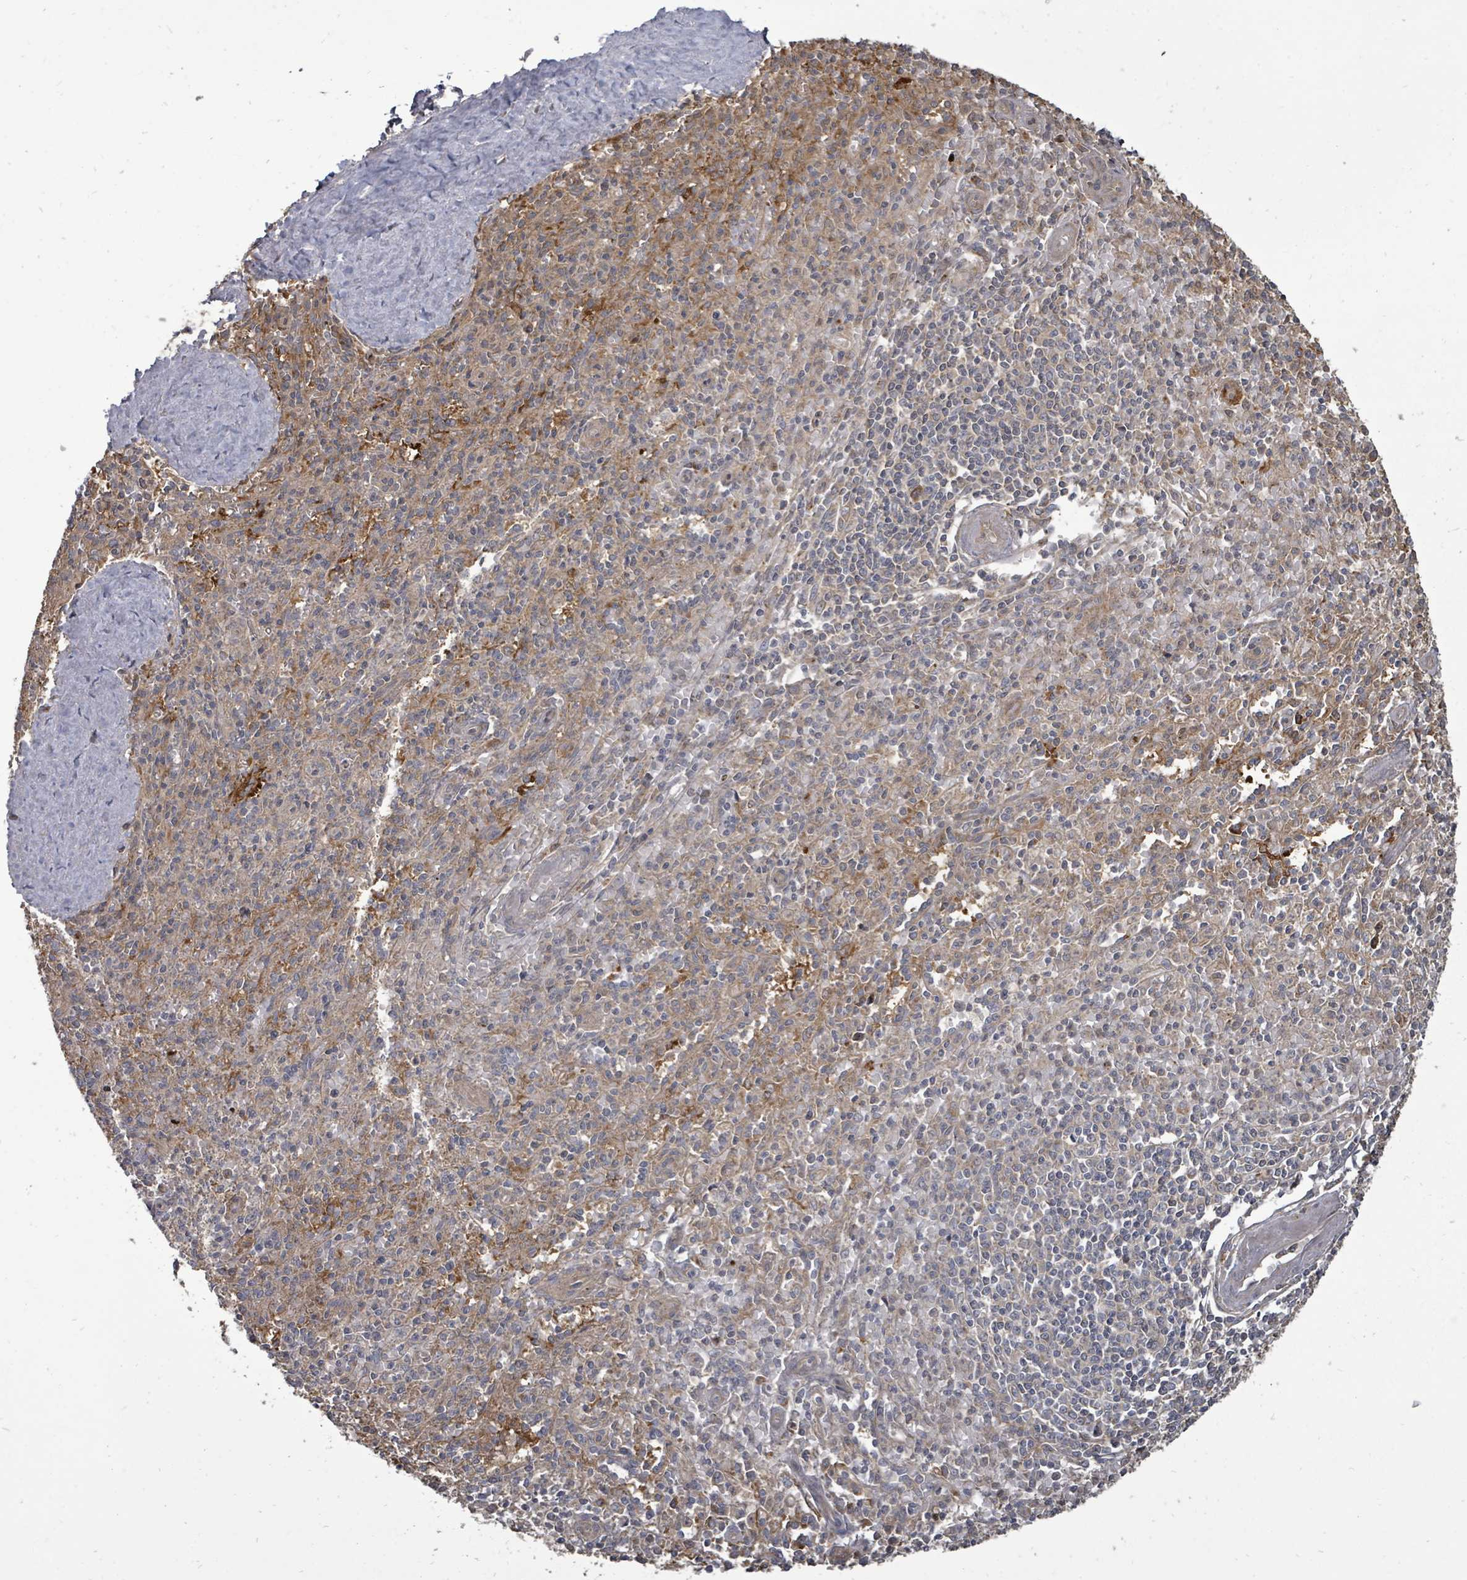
{"staining": {"intensity": "weak", "quantity": "25%-75%", "location": "cytoplasmic/membranous"}, "tissue": "spleen", "cell_type": "Cells in red pulp", "image_type": "normal", "snomed": [{"axis": "morphology", "description": "Normal tissue, NOS"}, {"axis": "topography", "description": "Spleen"}], "caption": "The image demonstrates immunohistochemical staining of unremarkable spleen. There is weak cytoplasmic/membranous positivity is present in about 25%-75% of cells in red pulp.", "gene": "EIF3CL", "patient": {"sex": "female", "age": 70}}